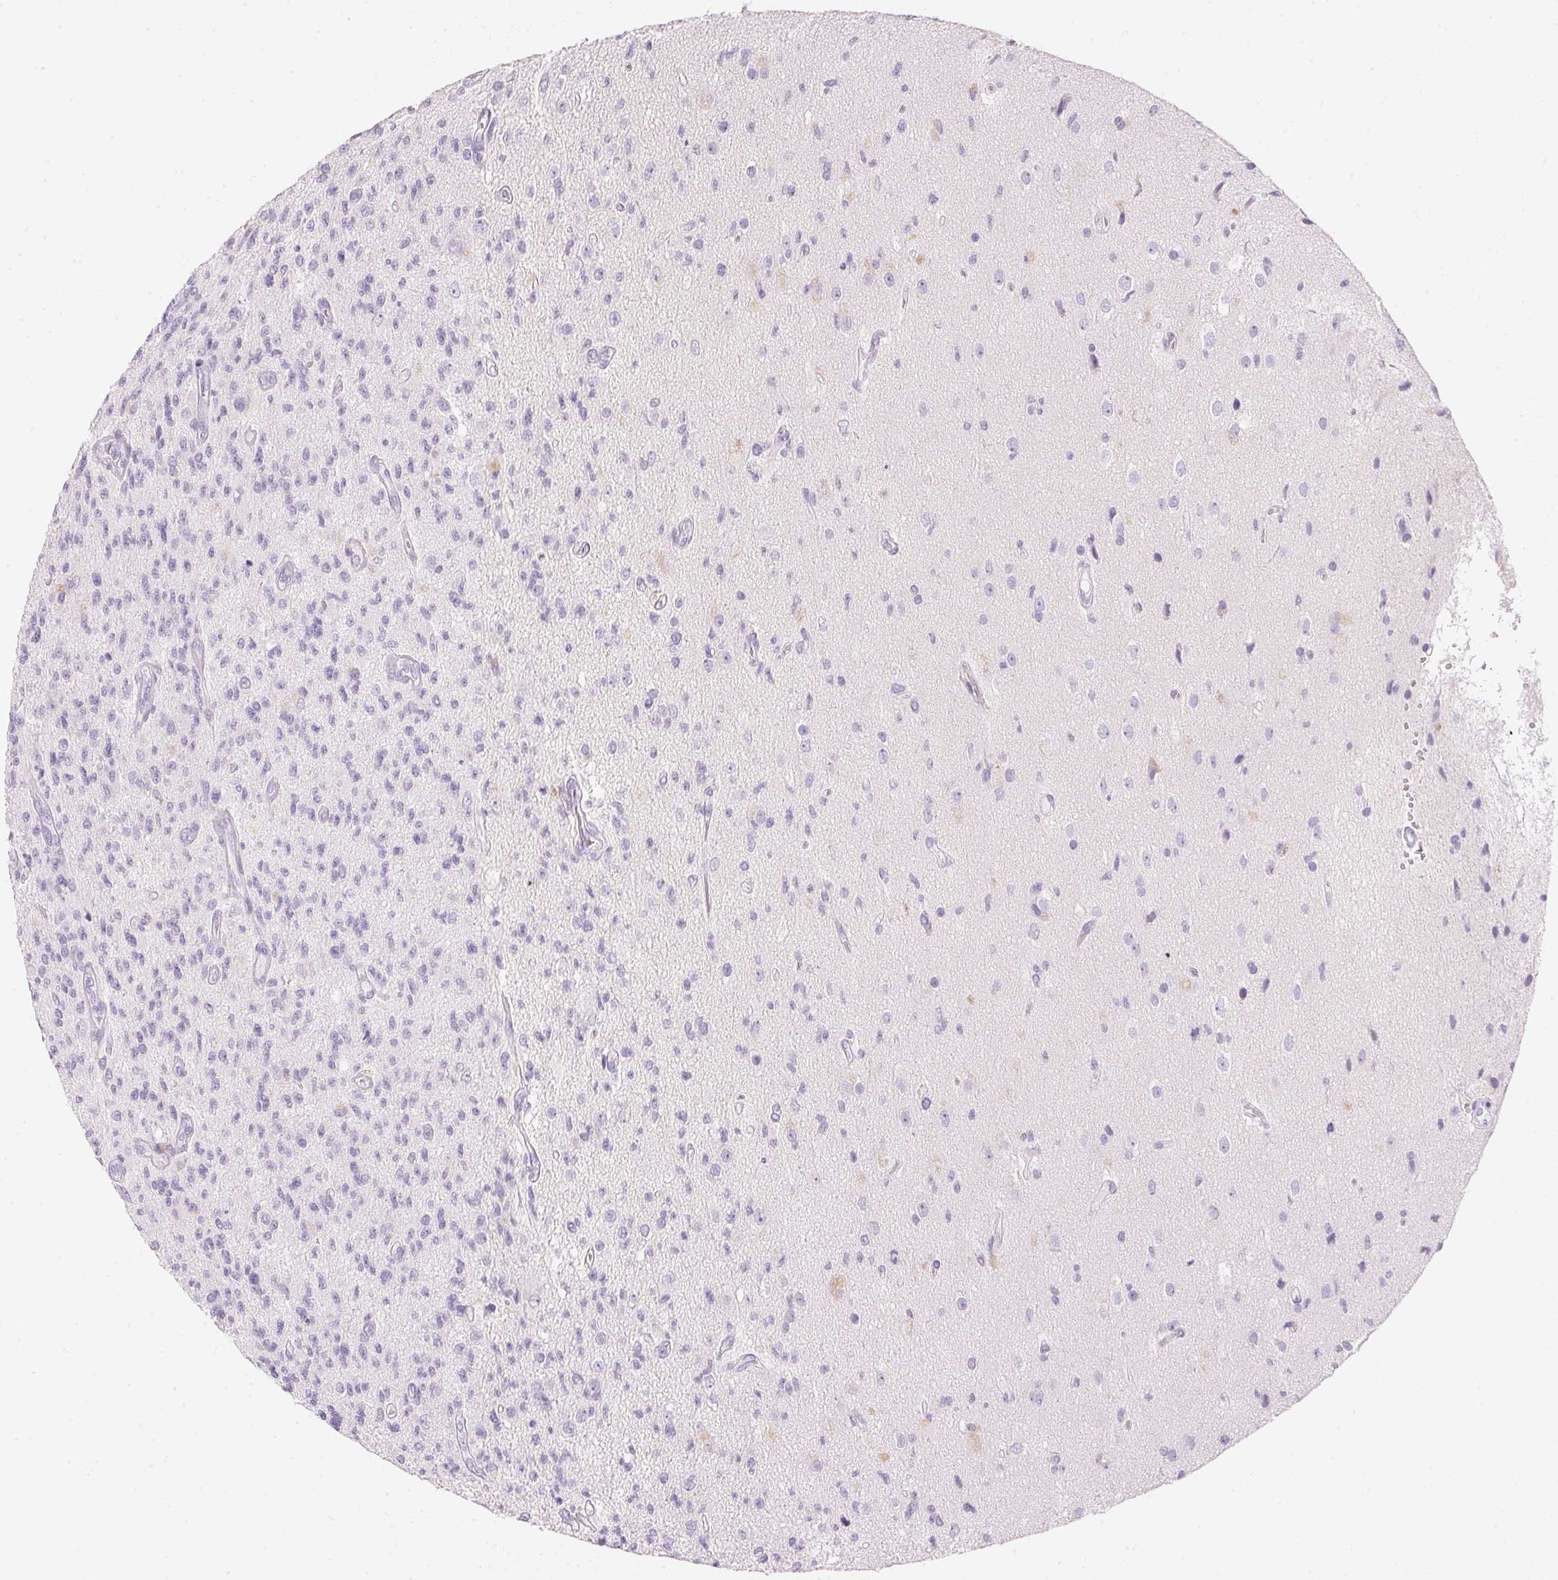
{"staining": {"intensity": "negative", "quantity": "none", "location": "none"}, "tissue": "glioma", "cell_type": "Tumor cells", "image_type": "cancer", "snomed": [{"axis": "morphology", "description": "Glioma, malignant, High grade"}, {"axis": "topography", "description": "Brain"}], "caption": "A high-resolution image shows IHC staining of malignant glioma (high-grade), which demonstrates no significant staining in tumor cells. (DAB (3,3'-diaminobenzidine) immunohistochemistry with hematoxylin counter stain).", "gene": "IGFBP1", "patient": {"sex": "male", "age": 56}}